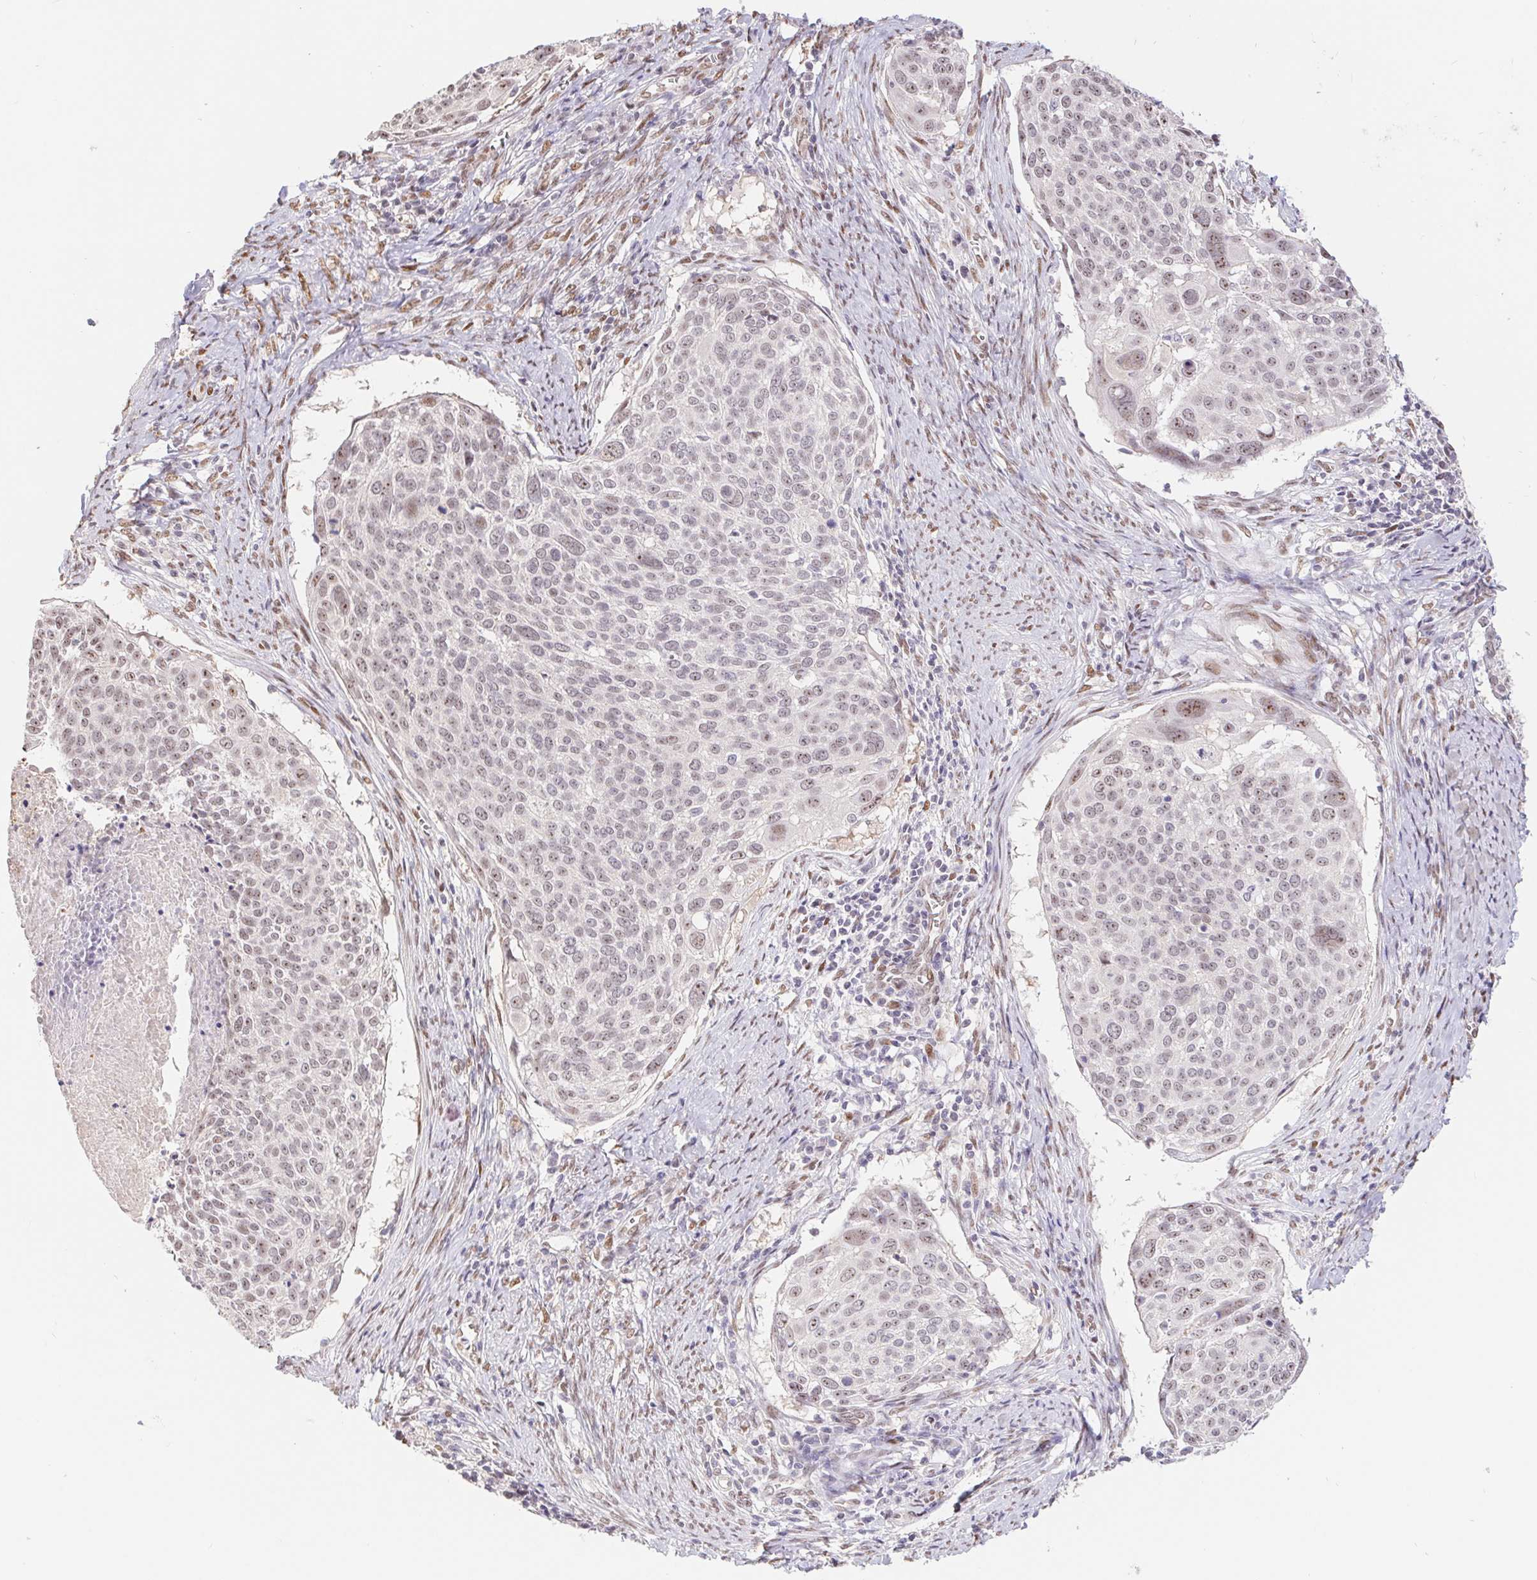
{"staining": {"intensity": "weak", "quantity": "25%-75%", "location": "nuclear"}, "tissue": "cervical cancer", "cell_type": "Tumor cells", "image_type": "cancer", "snomed": [{"axis": "morphology", "description": "Squamous cell carcinoma, NOS"}, {"axis": "topography", "description": "Cervix"}], "caption": "A low amount of weak nuclear positivity is present in approximately 25%-75% of tumor cells in cervical squamous cell carcinoma tissue.", "gene": "CAND1", "patient": {"sex": "female", "age": 39}}